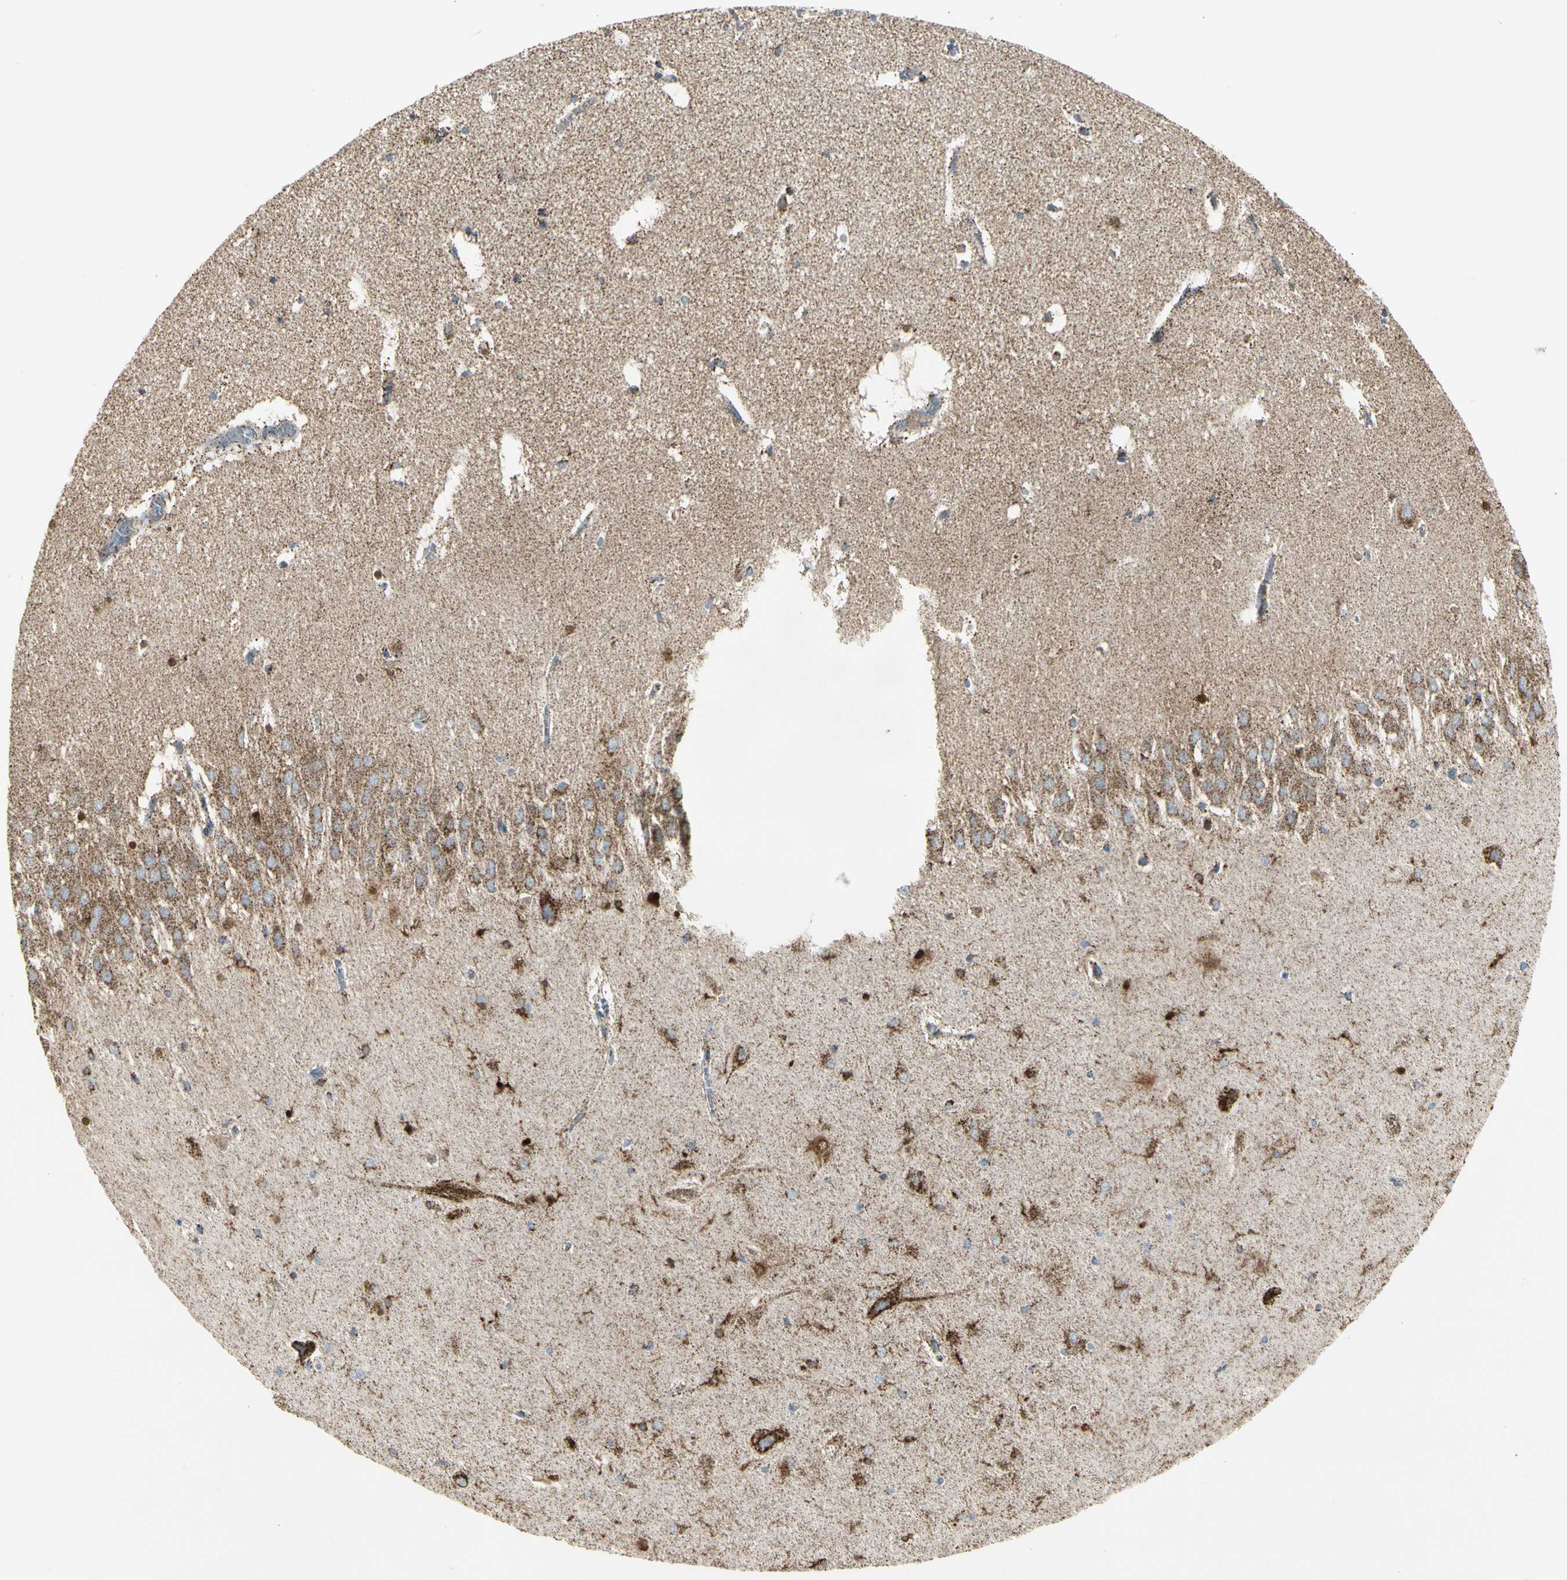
{"staining": {"intensity": "moderate", "quantity": "25%-75%", "location": "cytoplasmic/membranous"}, "tissue": "hippocampus", "cell_type": "Glial cells", "image_type": "normal", "snomed": [{"axis": "morphology", "description": "Normal tissue, NOS"}, {"axis": "topography", "description": "Hippocampus"}], "caption": "Immunohistochemistry (IHC) image of unremarkable hippocampus: hippocampus stained using immunohistochemistry displays medium levels of moderate protein expression localized specifically in the cytoplasmic/membranous of glial cells, appearing as a cytoplasmic/membranous brown color.", "gene": "ME2", "patient": {"sex": "male", "age": 45}}